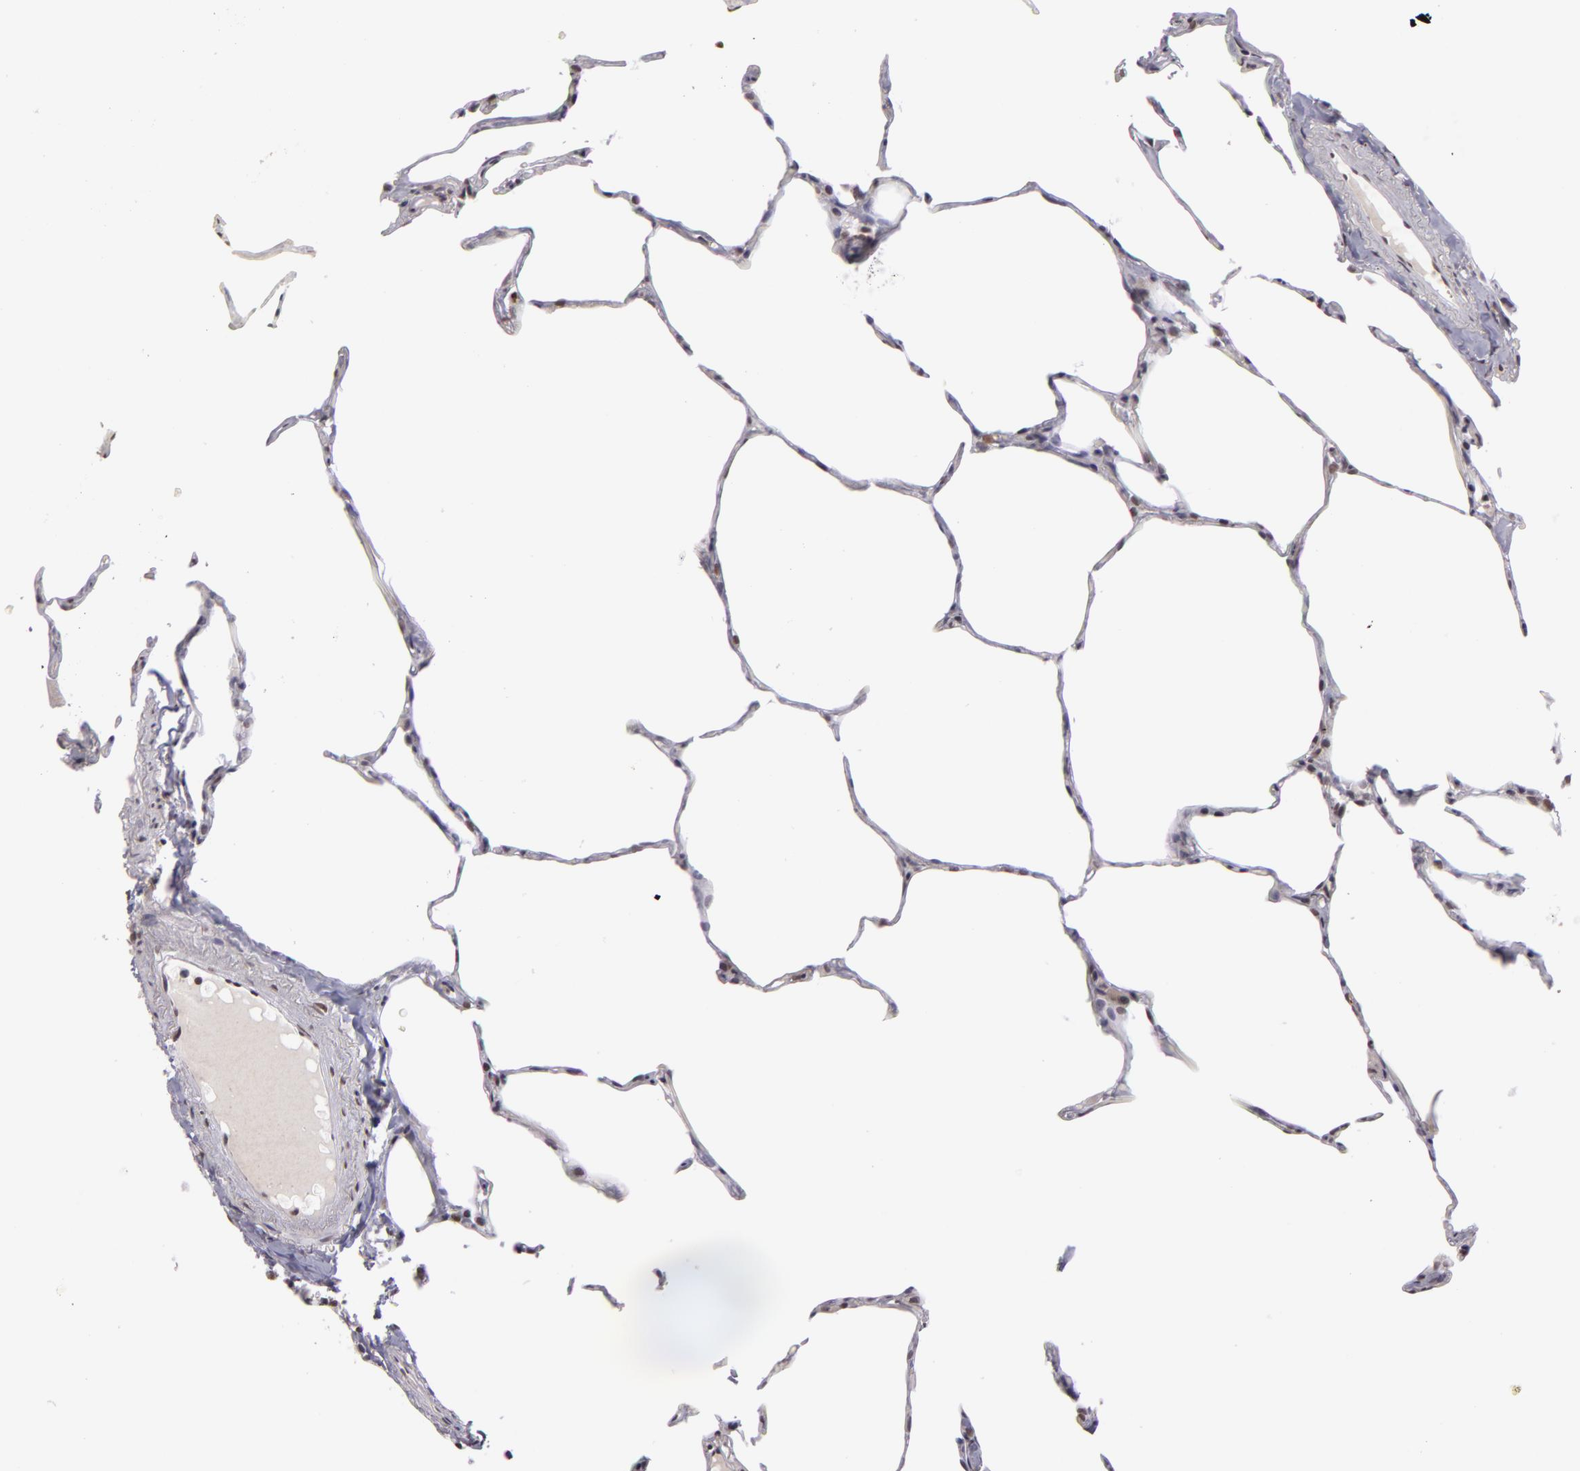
{"staining": {"intensity": "negative", "quantity": "none", "location": "none"}, "tissue": "lung", "cell_type": "Alveolar cells", "image_type": "normal", "snomed": [{"axis": "morphology", "description": "Normal tissue, NOS"}, {"axis": "topography", "description": "Lung"}], "caption": "IHC of normal lung displays no expression in alveolar cells. The staining was performed using DAB (3,3'-diaminobenzidine) to visualize the protein expression in brown, while the nuclei were stained in blue with hematoxylin (Magnification: 20x).", "gene": "RRP7A", "patient": {"sex": "female", "age": 75}}